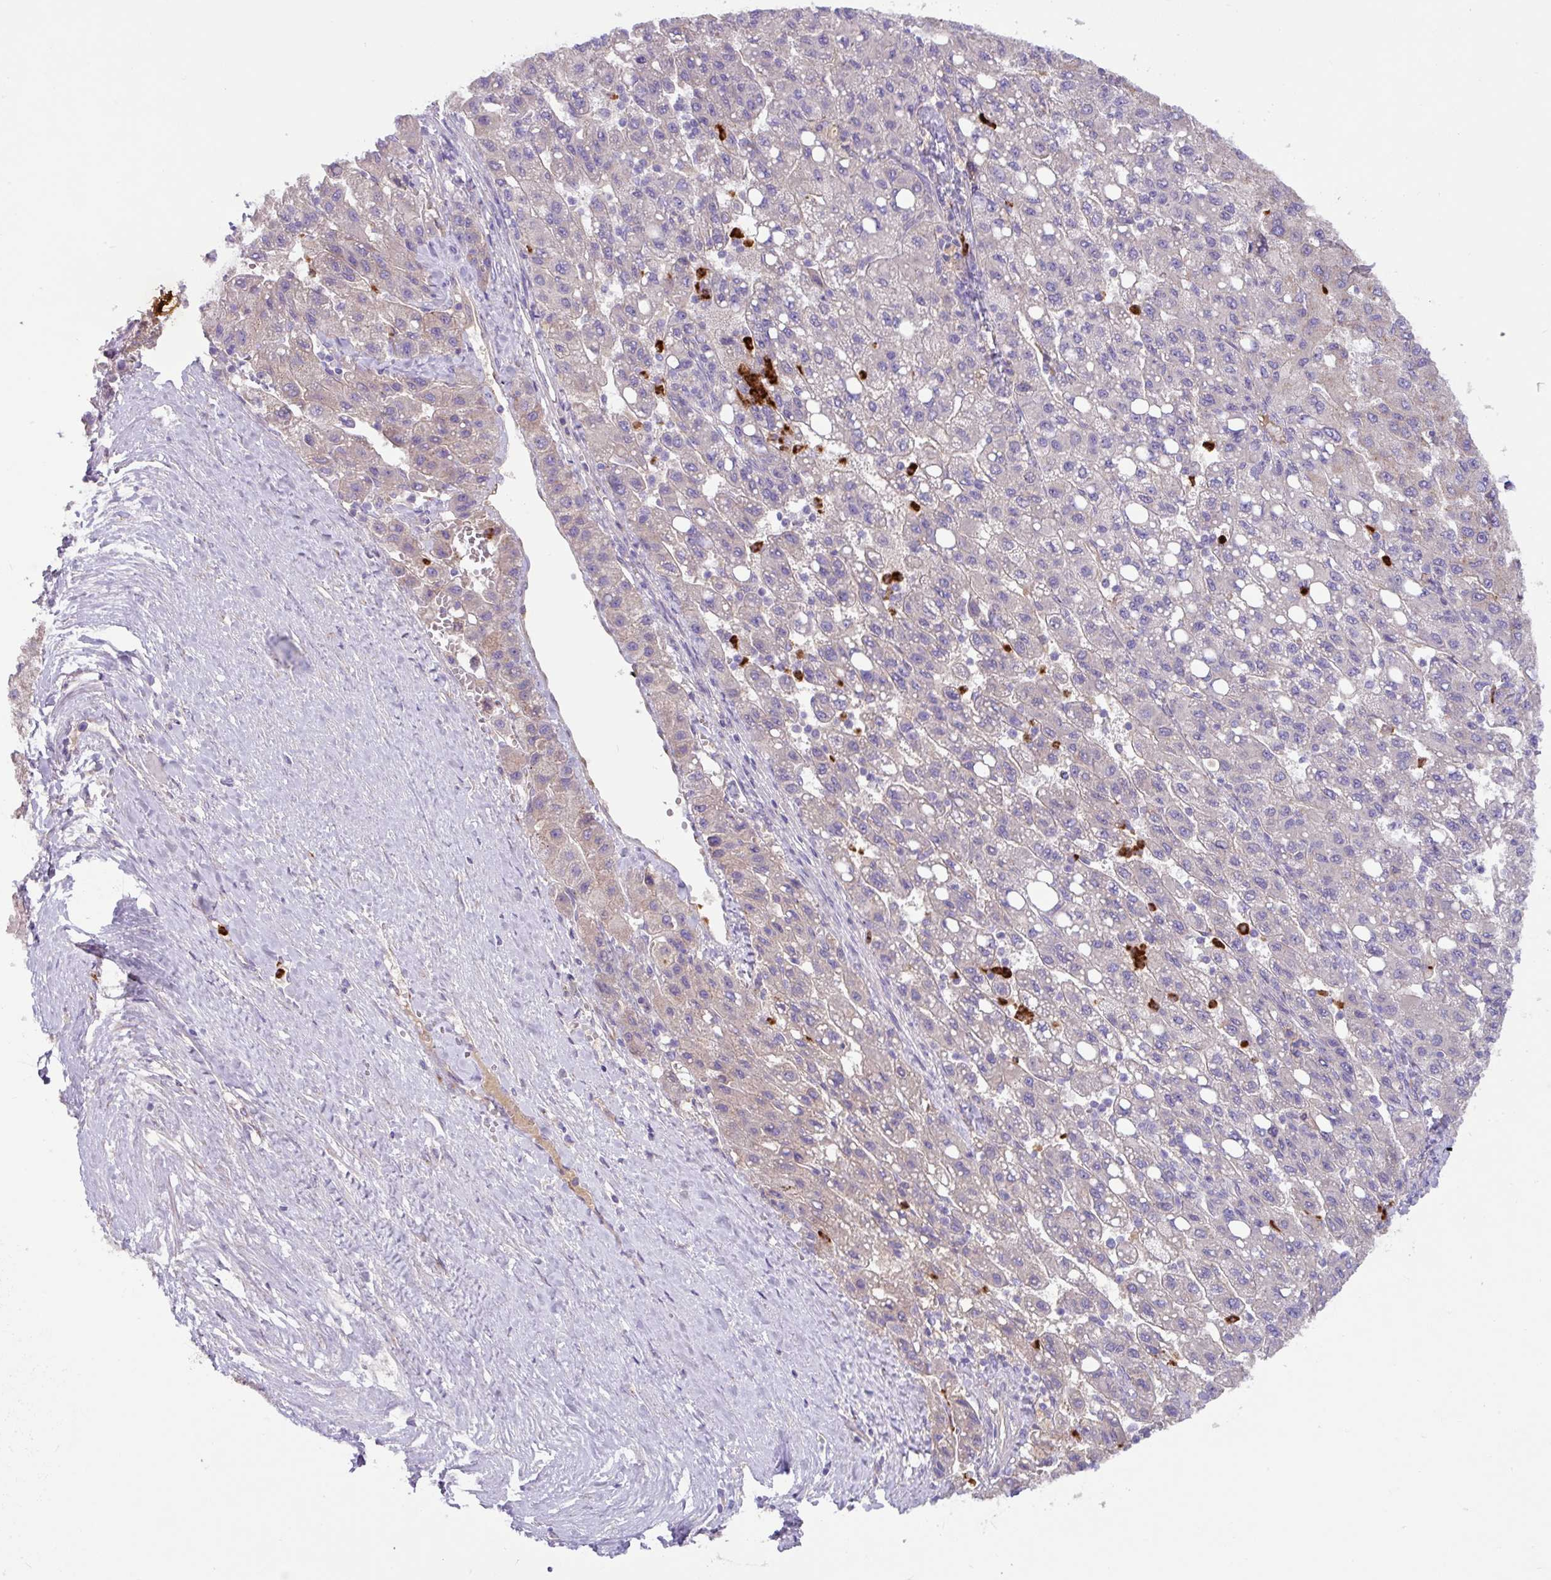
{"staining": {"intensity": "weak", "quantity": "<25%", "location": "cytoplasmic/membranous"}, "tissue": "liver cancer", "cell_type": "Tumor cells", "image_type": "cancer", "snomed": [{"axis": "morphology", "description": "Carcinoma, Hepatocellular, NOS"}, {"axis": "topography", "description": "Liver"}], "caption": "Micrograph shows no protein positivity in tumor cells of hepatocellular carcinoma (liver) tissue.", "gene": "CRISP3", "patient": {"sex": "female", "age": 82}}